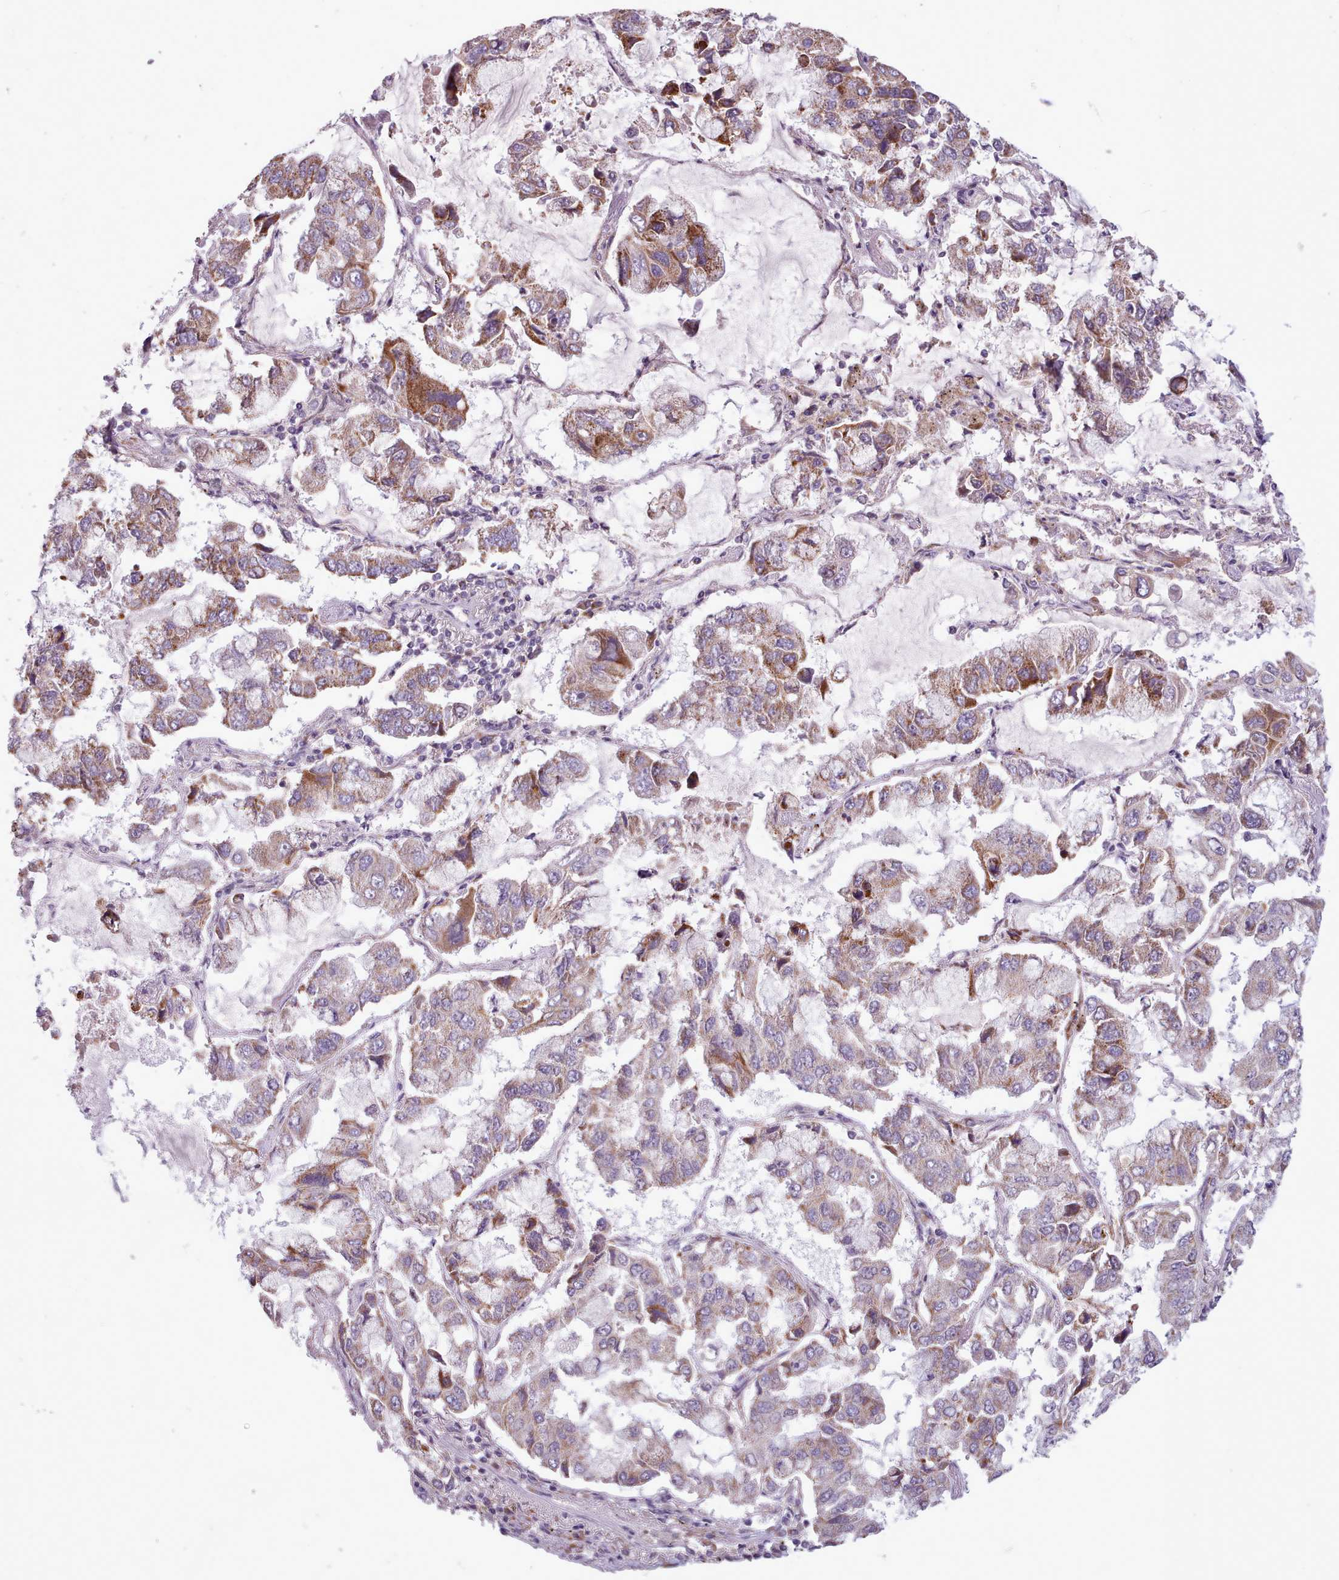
{"staining": {"intensity": "moderate", "quantity": ">75%", "location": "cytoplasmic/membranous"}, "tissue": "lung cancer", "cell_type": "Tumor cells", "image_type": "cancer", "snomed": [{"axis": "morphology", "description": "Adenocarcinoma, NOS"}, {"axis": "topography", "description": "Lung"}], "caption": "Immunohistochemical staining of human lung cancer (adenocarcinoma) displays medium levels of moderate cytoplasmic/membranous protein expression in about >75% of tumor cells.", "gene": "AVL9", "patient": {"sex": "male", "age": 64}}